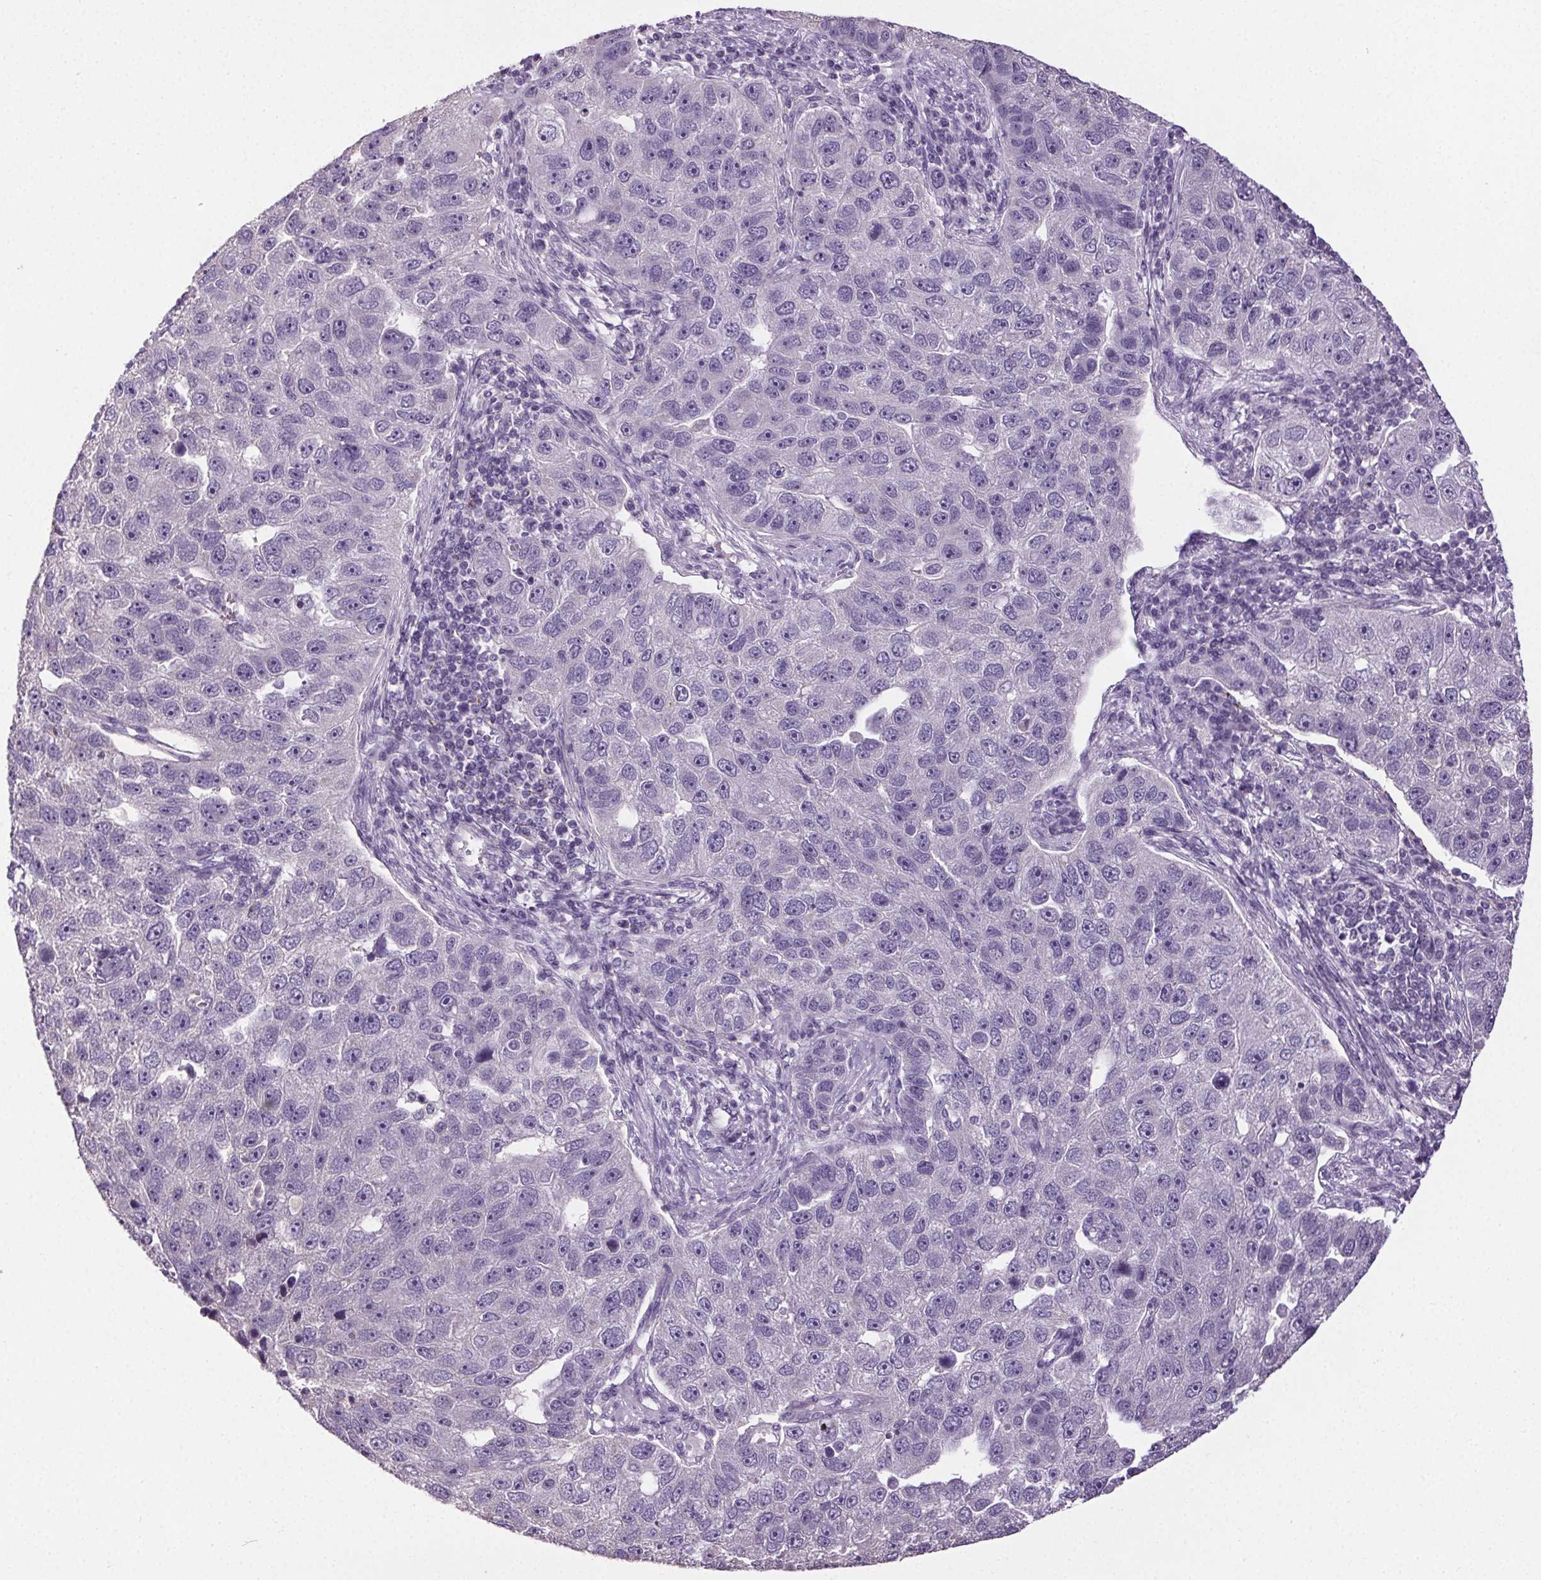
{"staining": {"intensity": "negative", "quantity": "none", "location": "none"}, "tissue": "pancreatic cancer", "cell_type": "Tumor cells", "image_type": "cancer", "snomed": [{"axis": "morphology", "description": "Adenocarcinoma, NOS"}, {"axis": "topography", "description": "Pancreas"}], "caption": "Immunohistochemistry (IHC) of pancreatic cancer (adenocarcinoma) displays no staining in tumor cells.", "gene": "GPIHBP1", "patient": {"sex": "female", "age": 61}}